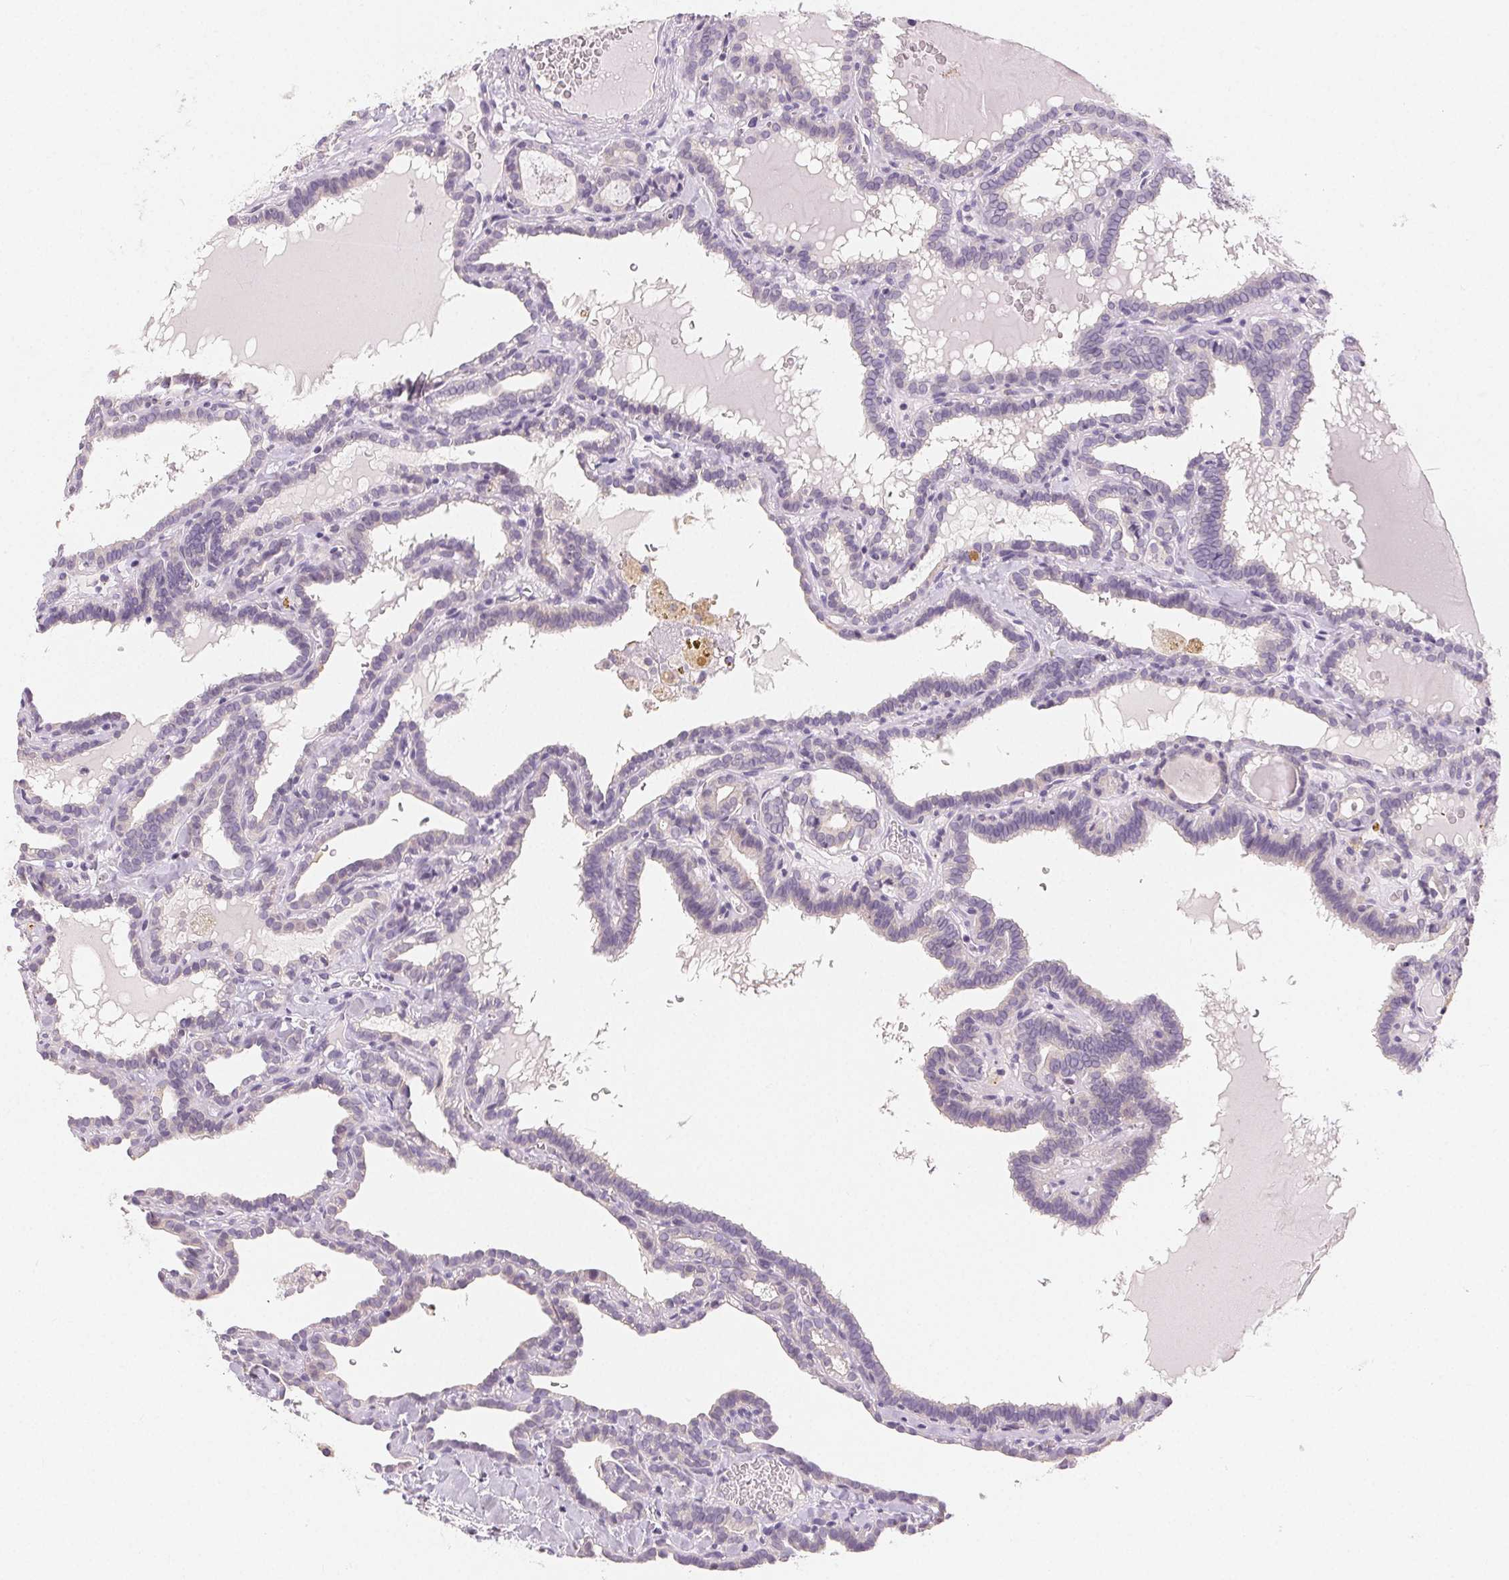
{"staining": {"intensity": "negative", "quantity": "none", "location": "none"}, "tissue": "thyroid cancer", "cell_type": "Tumor cells", "image_type": "cancer", "snomed": [{"axis": "morphology", "description": "Papillary adenocarcinoma, NOS"}, {"axis": "topography", "description": "Thyroid gland"}], "caption": "A high-resolution micrograph shows immunohistochemistry staining of papillary adenocarcinoma (thyroid), which exhibits no significant staining in tumor cells. Nuclei are stained in blue.", "gene": "SFTPD", "patient": {"sex": "female", "age": 39}}